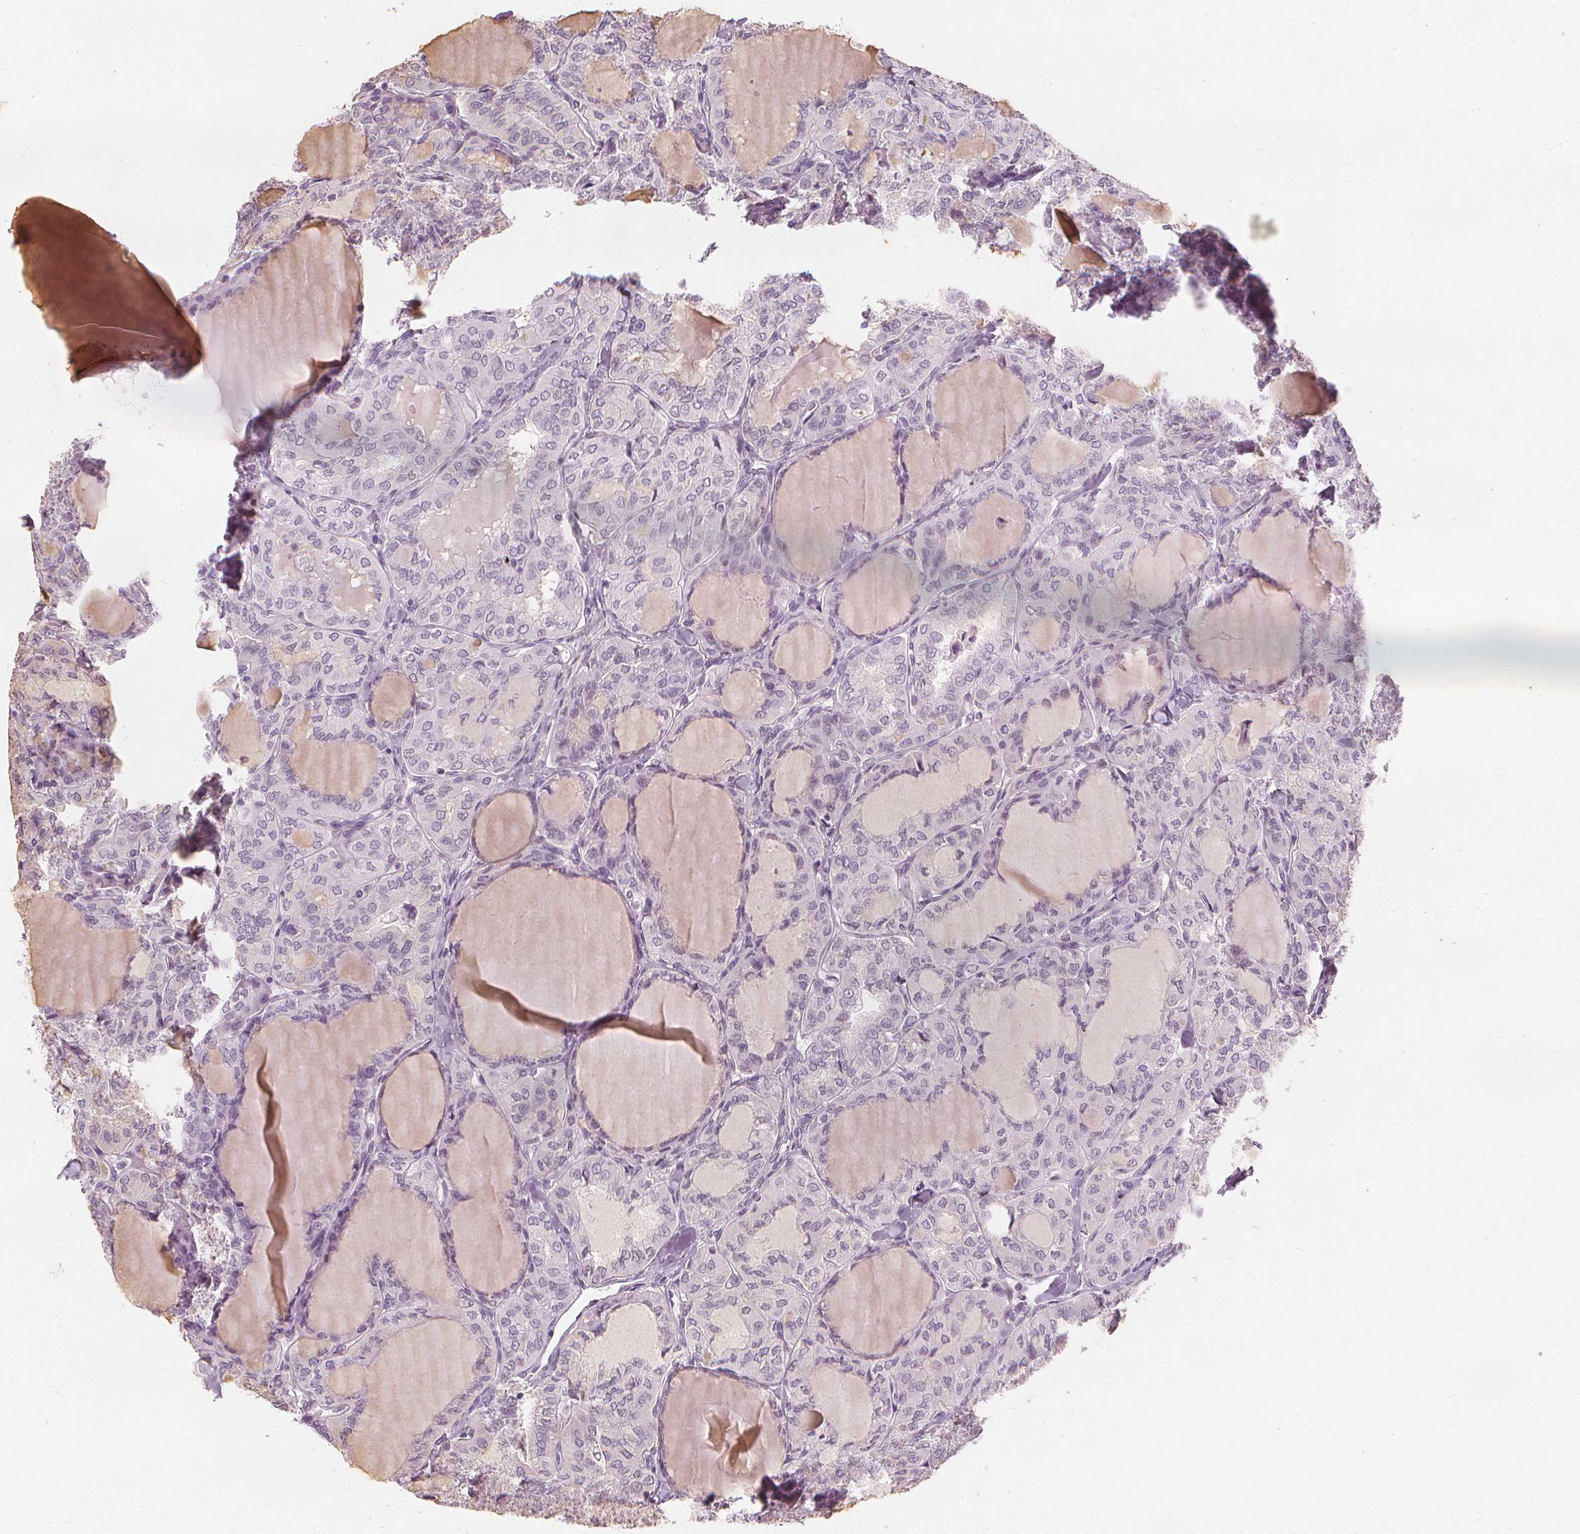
{"staining": {"intensity": "negative", "quantity": "none", "location": "none"}, "tissue": "thyroid cancer", "cell_type": "Tumor cells", "image_type": "cancer", "snomed": [{"axis": "morphology", "description": "Papillary adenocarcinoma, NOS"}, {"axis": "topography", "description": "Thyroid gland"}], "caption": "Immunohistochemistry of thyroid papillary adenocarcinoma demonstrates no staining in tumor cells.", "gene": "NXPE1", "patient": {"sex": "male", "age": 20}}